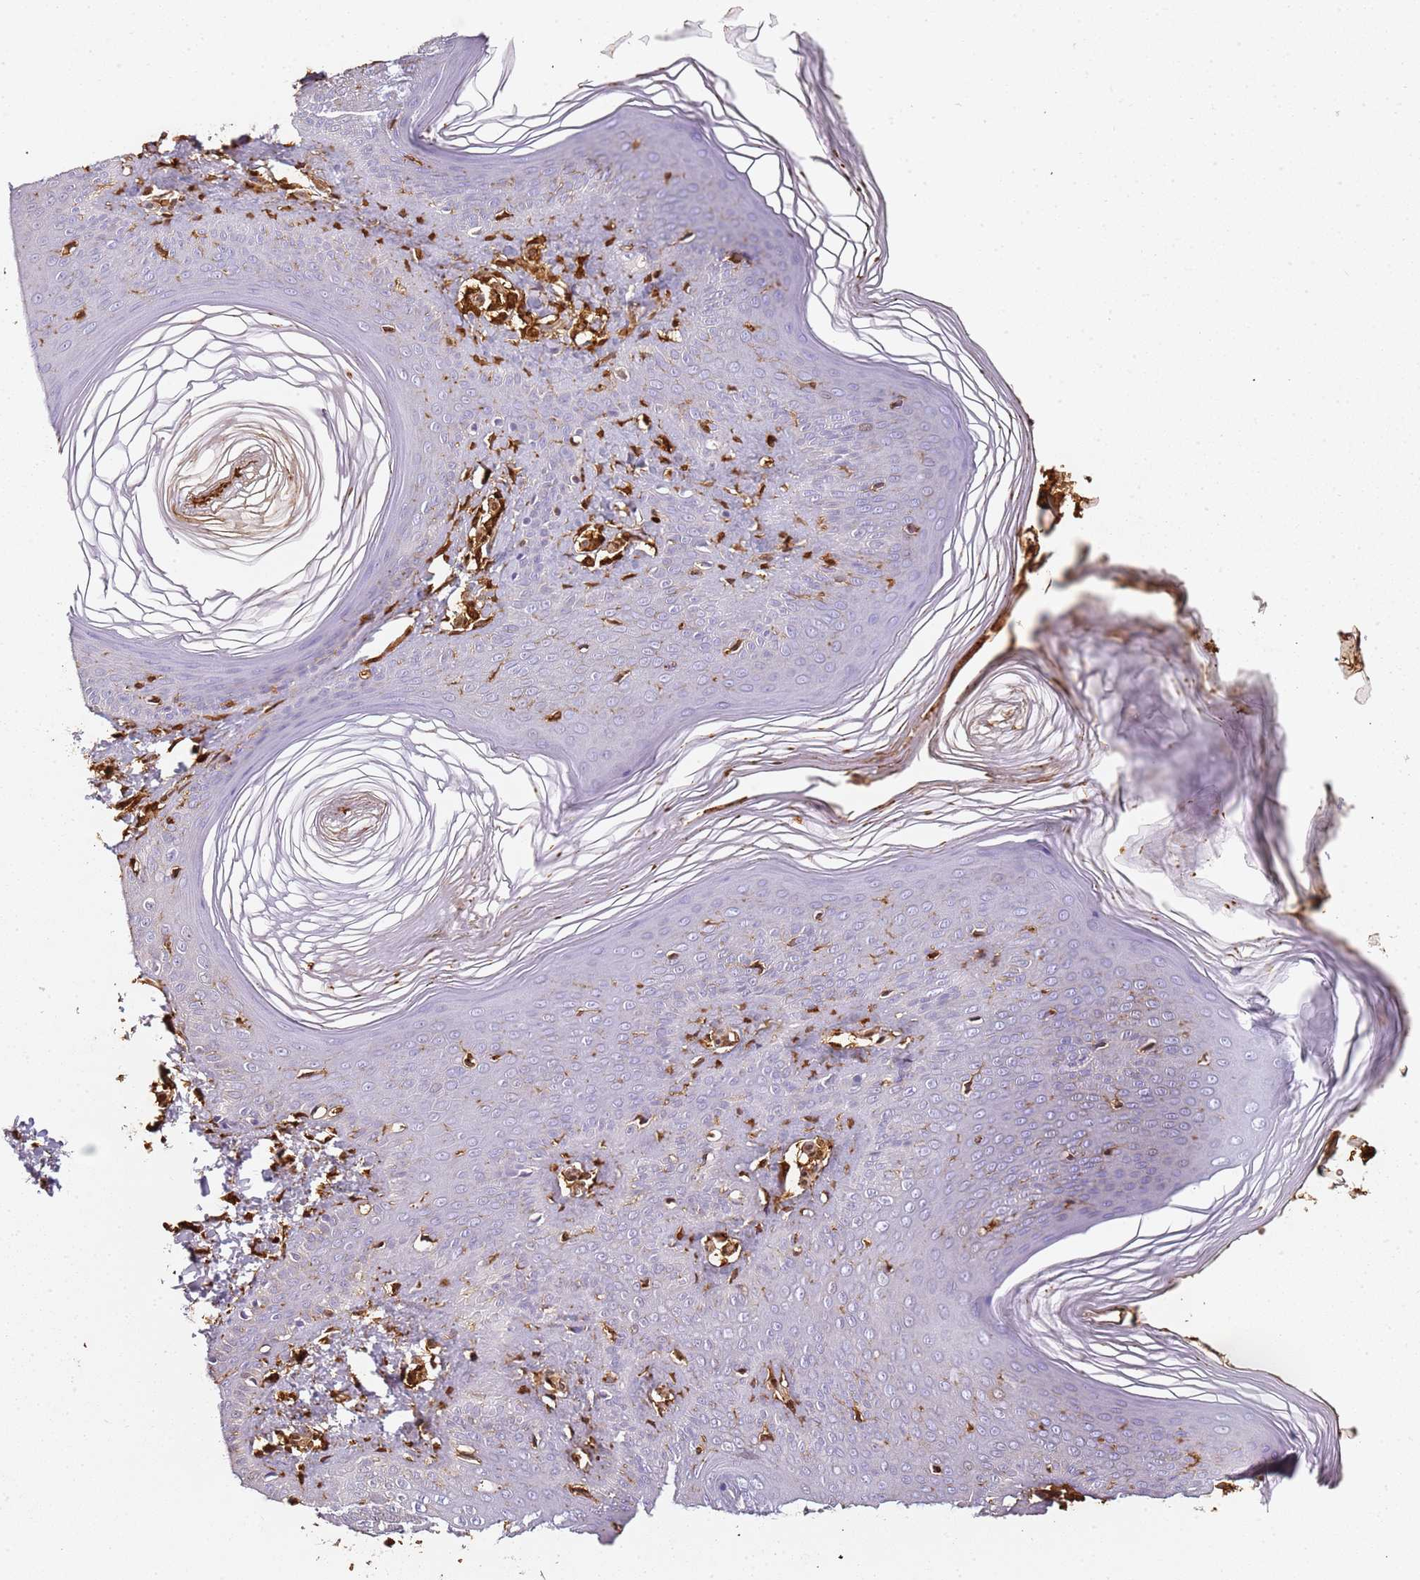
{"staining": {"intensity": "weak", "quantity": "<25%", "location": "nuclear"}, "tissue": "skin", "cell_type": "Epidermal cells", "image_type": "normal", "snomed": [{"axis": "morphology", "description": "Normal tissue, NOS"}, {"axis": "morphology", "description": "Inflammation, NOS"}, {"axis": "topography", "description": "Soft tissue"}, {"axis": "topography", "description": "Anal"}], "caption": "Immunohistochemistry image of benign human skin stained for a protein (brown), which shows no expression in epidermal cells.", "gene": "S100A4", "patient": {"sex": "female", "age": 15}}